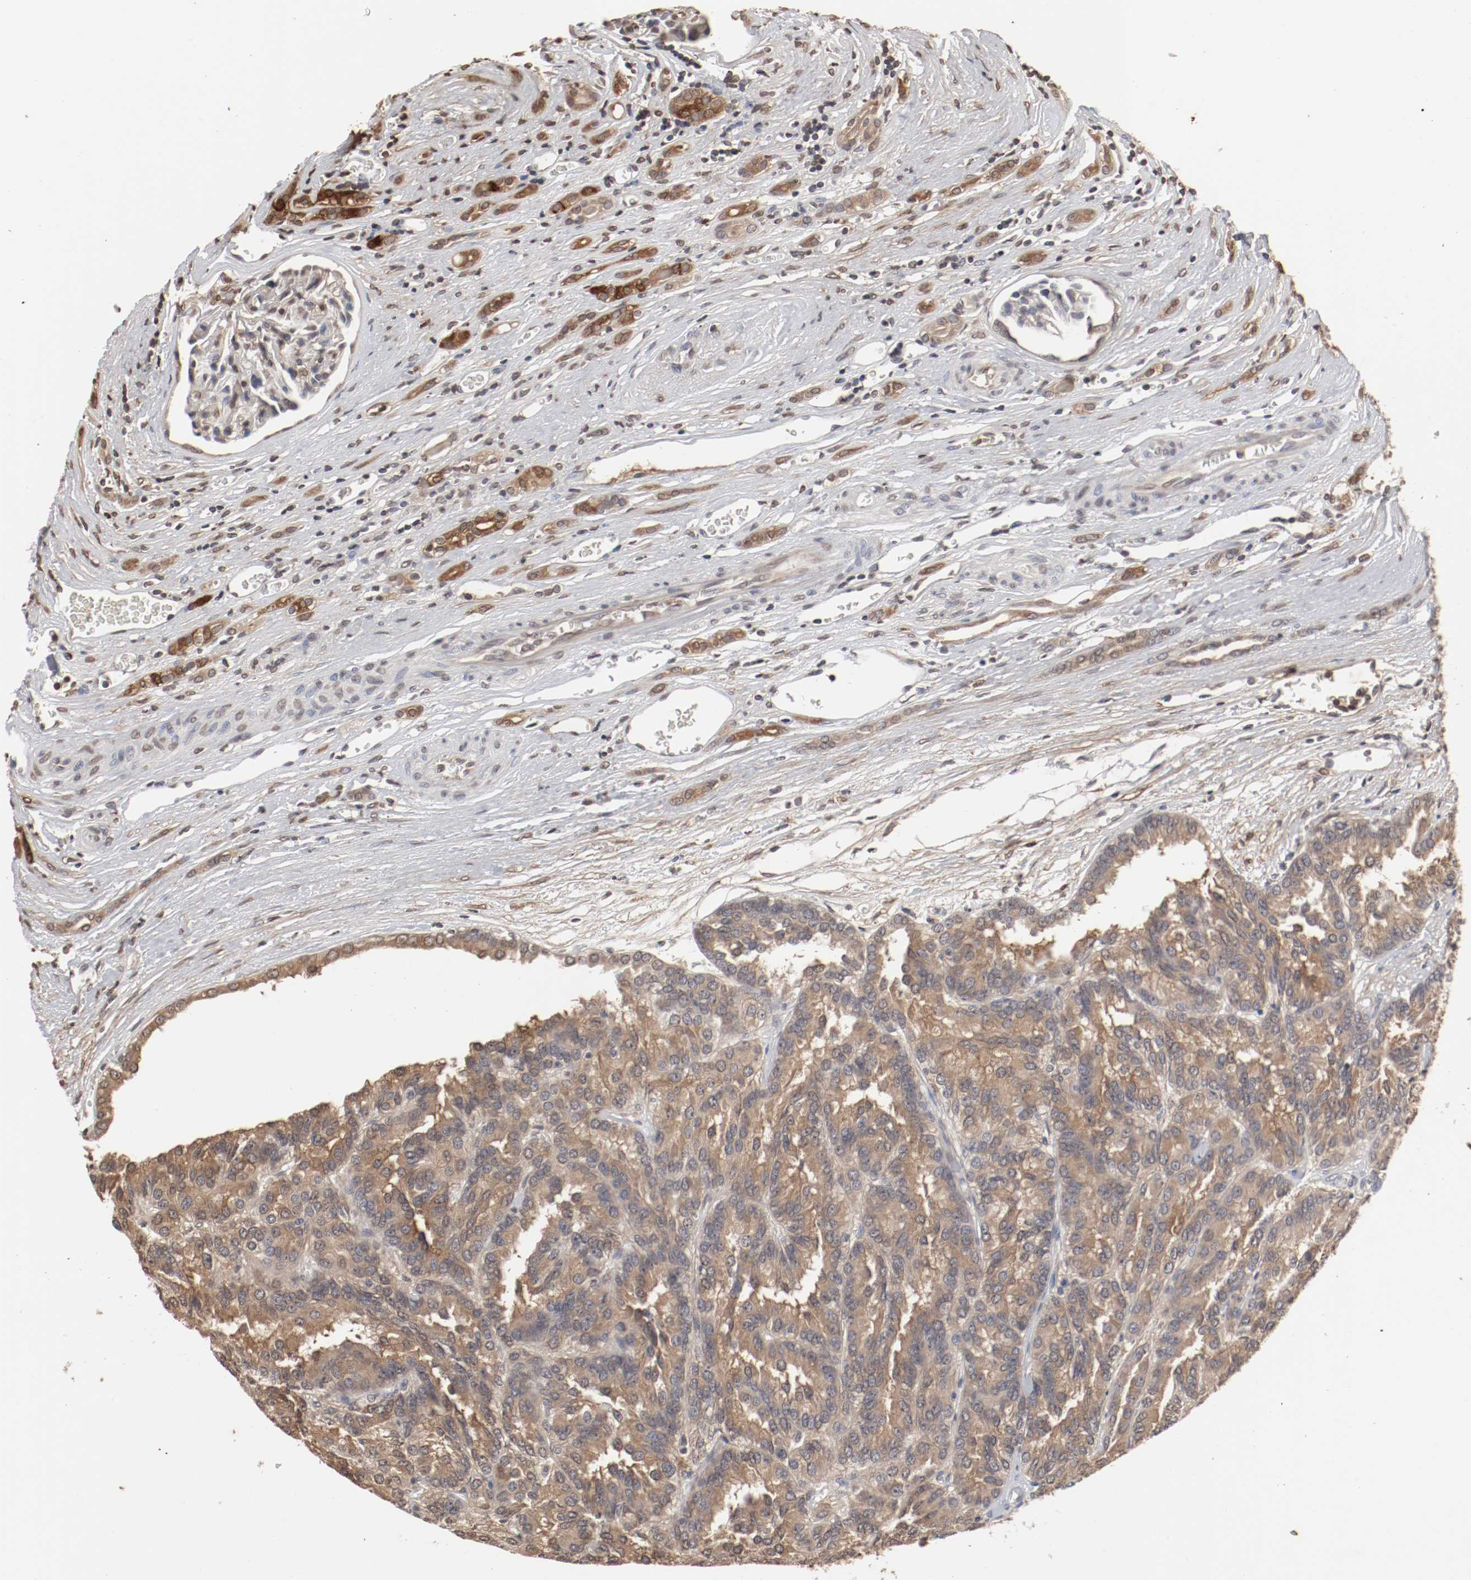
{"staining": {"intensity": "moderate", "quantity": ">75%", "location": "cytoplasmic/membranous,nuclear"}, "tissue": "renal cancer", "cell_type": "Tumor cells", "image_type": "cancer", "snomed": [{"axis": "morphology", "description": "Adenocarcinoma, NOS"}, {"axis": "topography", "description": "Kidney"}], "caption": "This image displays immunohistochemistry staining of human renal adenocarcinoma, with medium moderate cytoplasmic/membranous and nuclear expression in approximately >75% of tumor cells.", "gene": "WASL", "patient": {"sex": "male", "age": 46}}